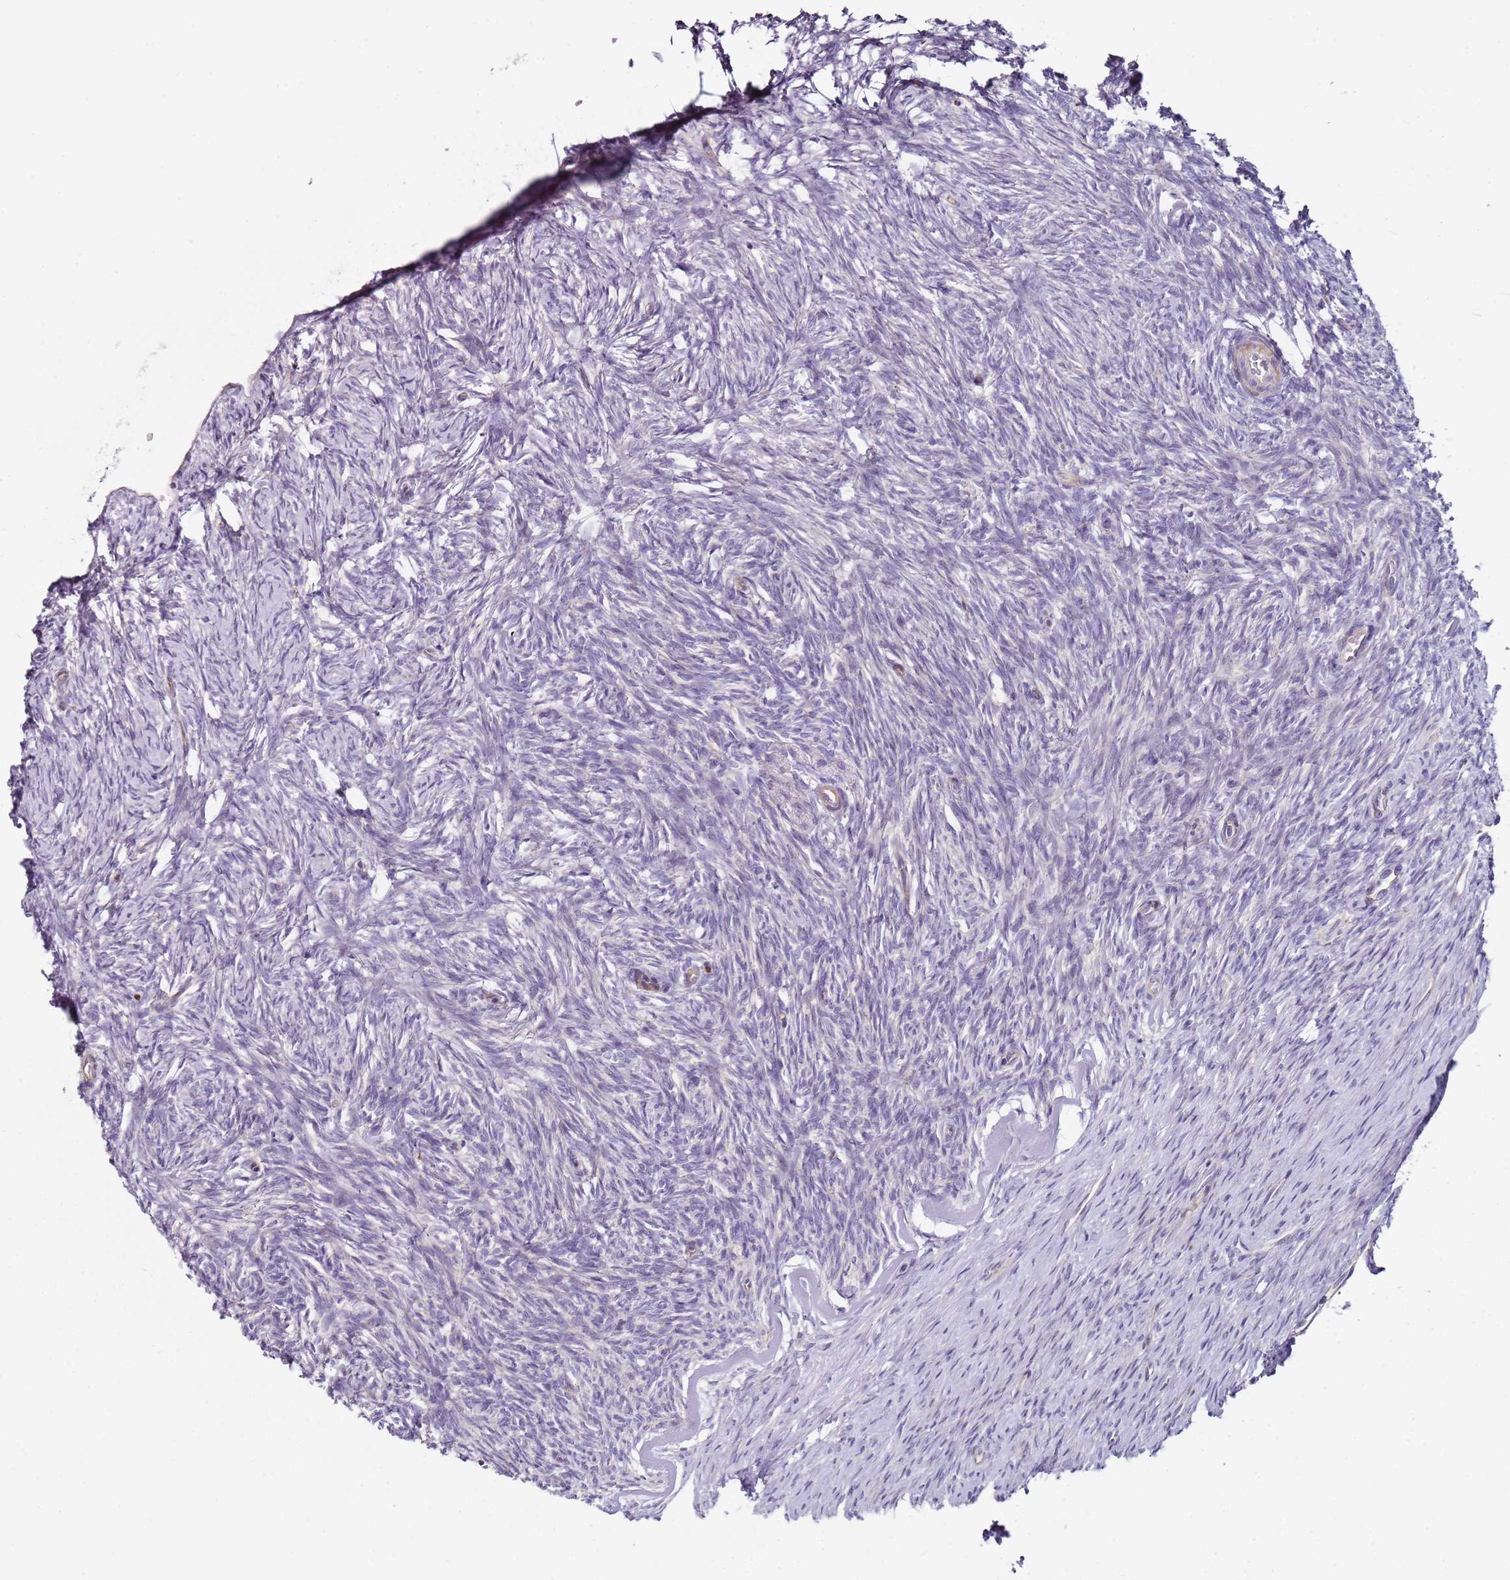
{"staining": {"intensity": "negative", "quantity": "none", "location": "none"}, "tissue": "ovary", "cell_type": "Ovarian stroma cells", "image_type": "normal", "snomed": [{"axis": "morphology", "description": "Normal tissue, NOS"}, {"axis": "topography", "description": "Ovary"}], "caption": "There is no significant positivity in ovarian stroma cells of ovary. (Immunohistochemistry (ihc), brightfield microscopy, high magnification).", "gene": "ALS2", "patient": {"sex": "female", "age": 51}}